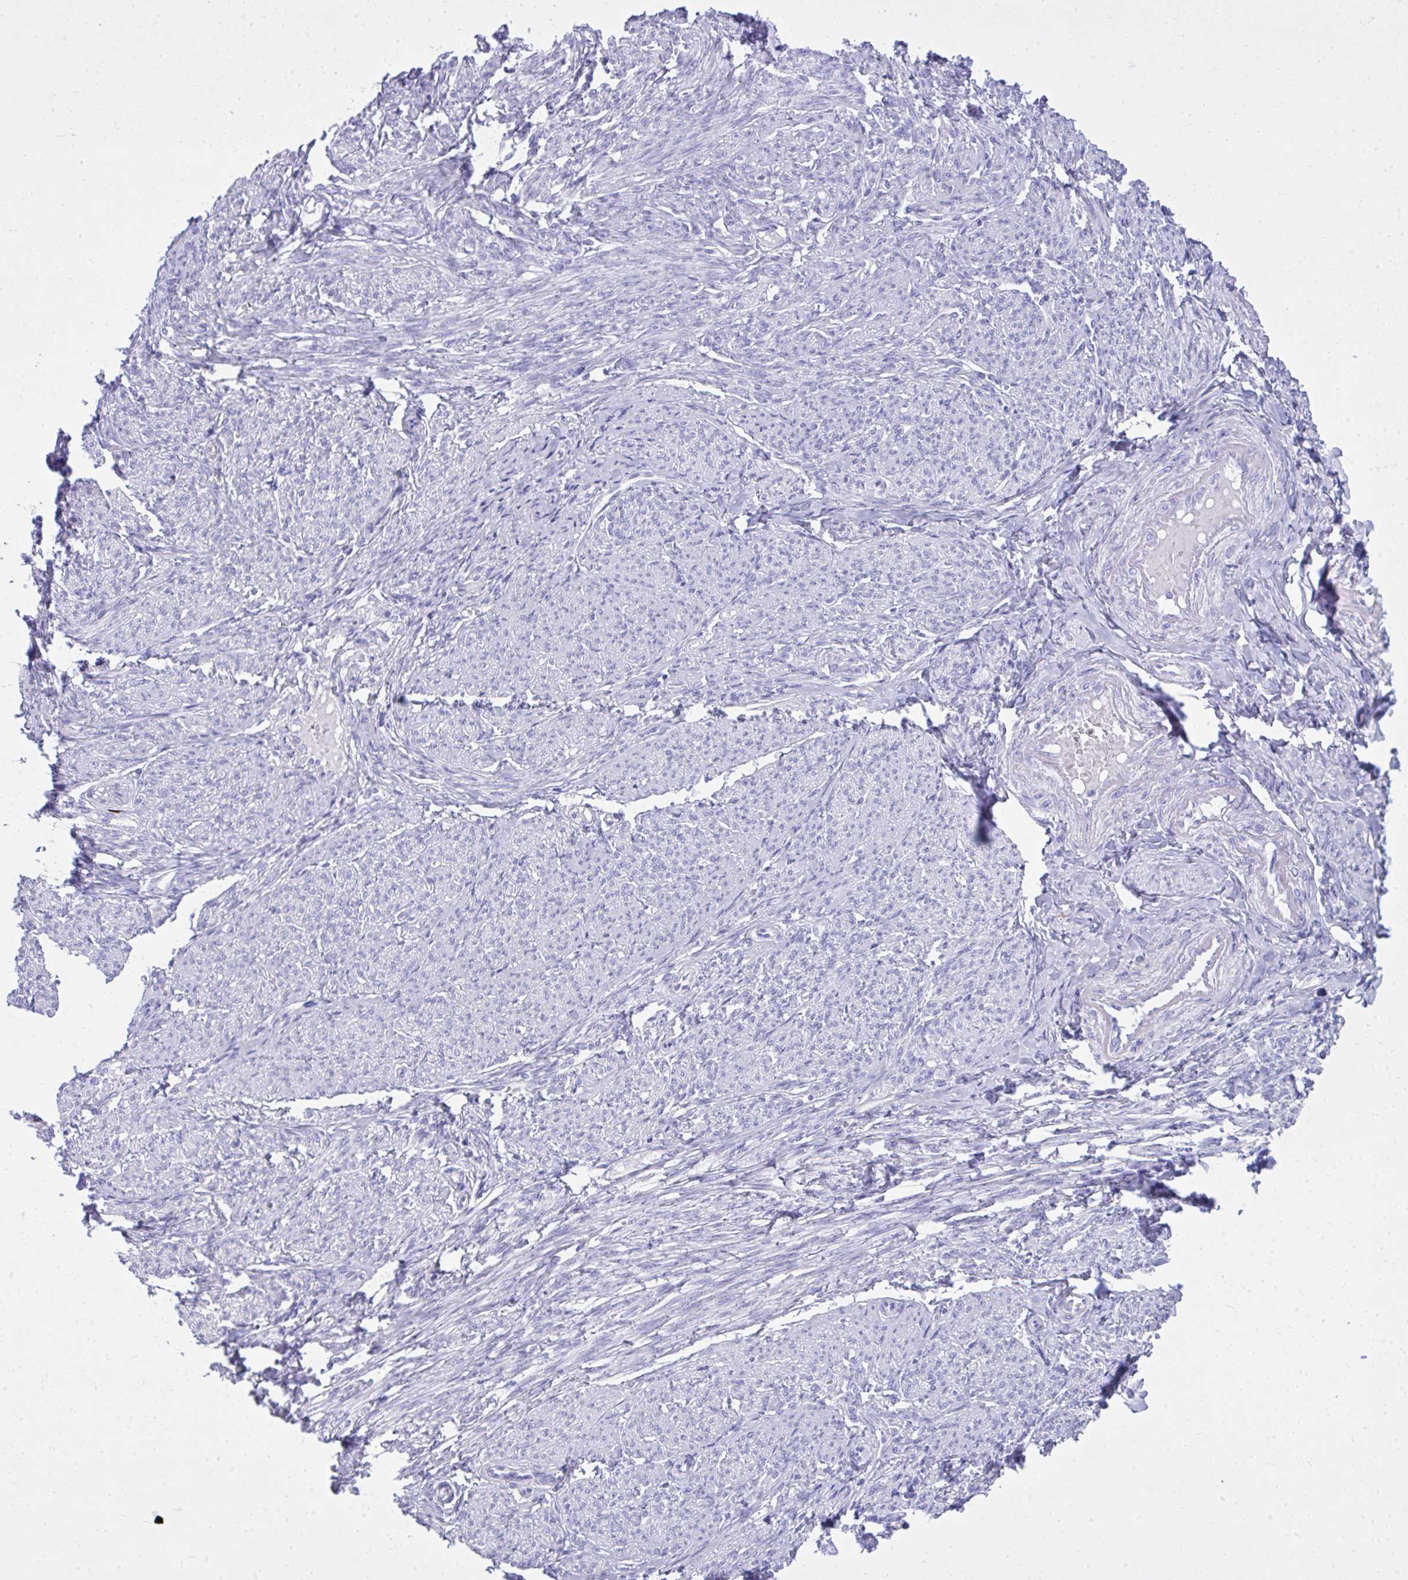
{"staining": {"intensity": "negative", "quantity": "none", "location": "none"}, "tissue": "smooth muscle", "cell_type": "Smooth muscle cells", "image_type": "normal", "snomed": [{"axis": "morphology", "description": "Normal tissue, NOS"}, {"axis": "topography", "description": "Smooth muscle"}], "caption": "Normal smooth muscle was stained to show a protein in brown. There is no significant positivity in smooth muscle cells. (Stains: DAB (3,3'-diaminobenzidine) IHC with hematoxylin counter stain, Microscopy: brightfield microscopy at high magnification).", "gene": "BCL6B", "patient": {"sex": "female", "age": 65}}